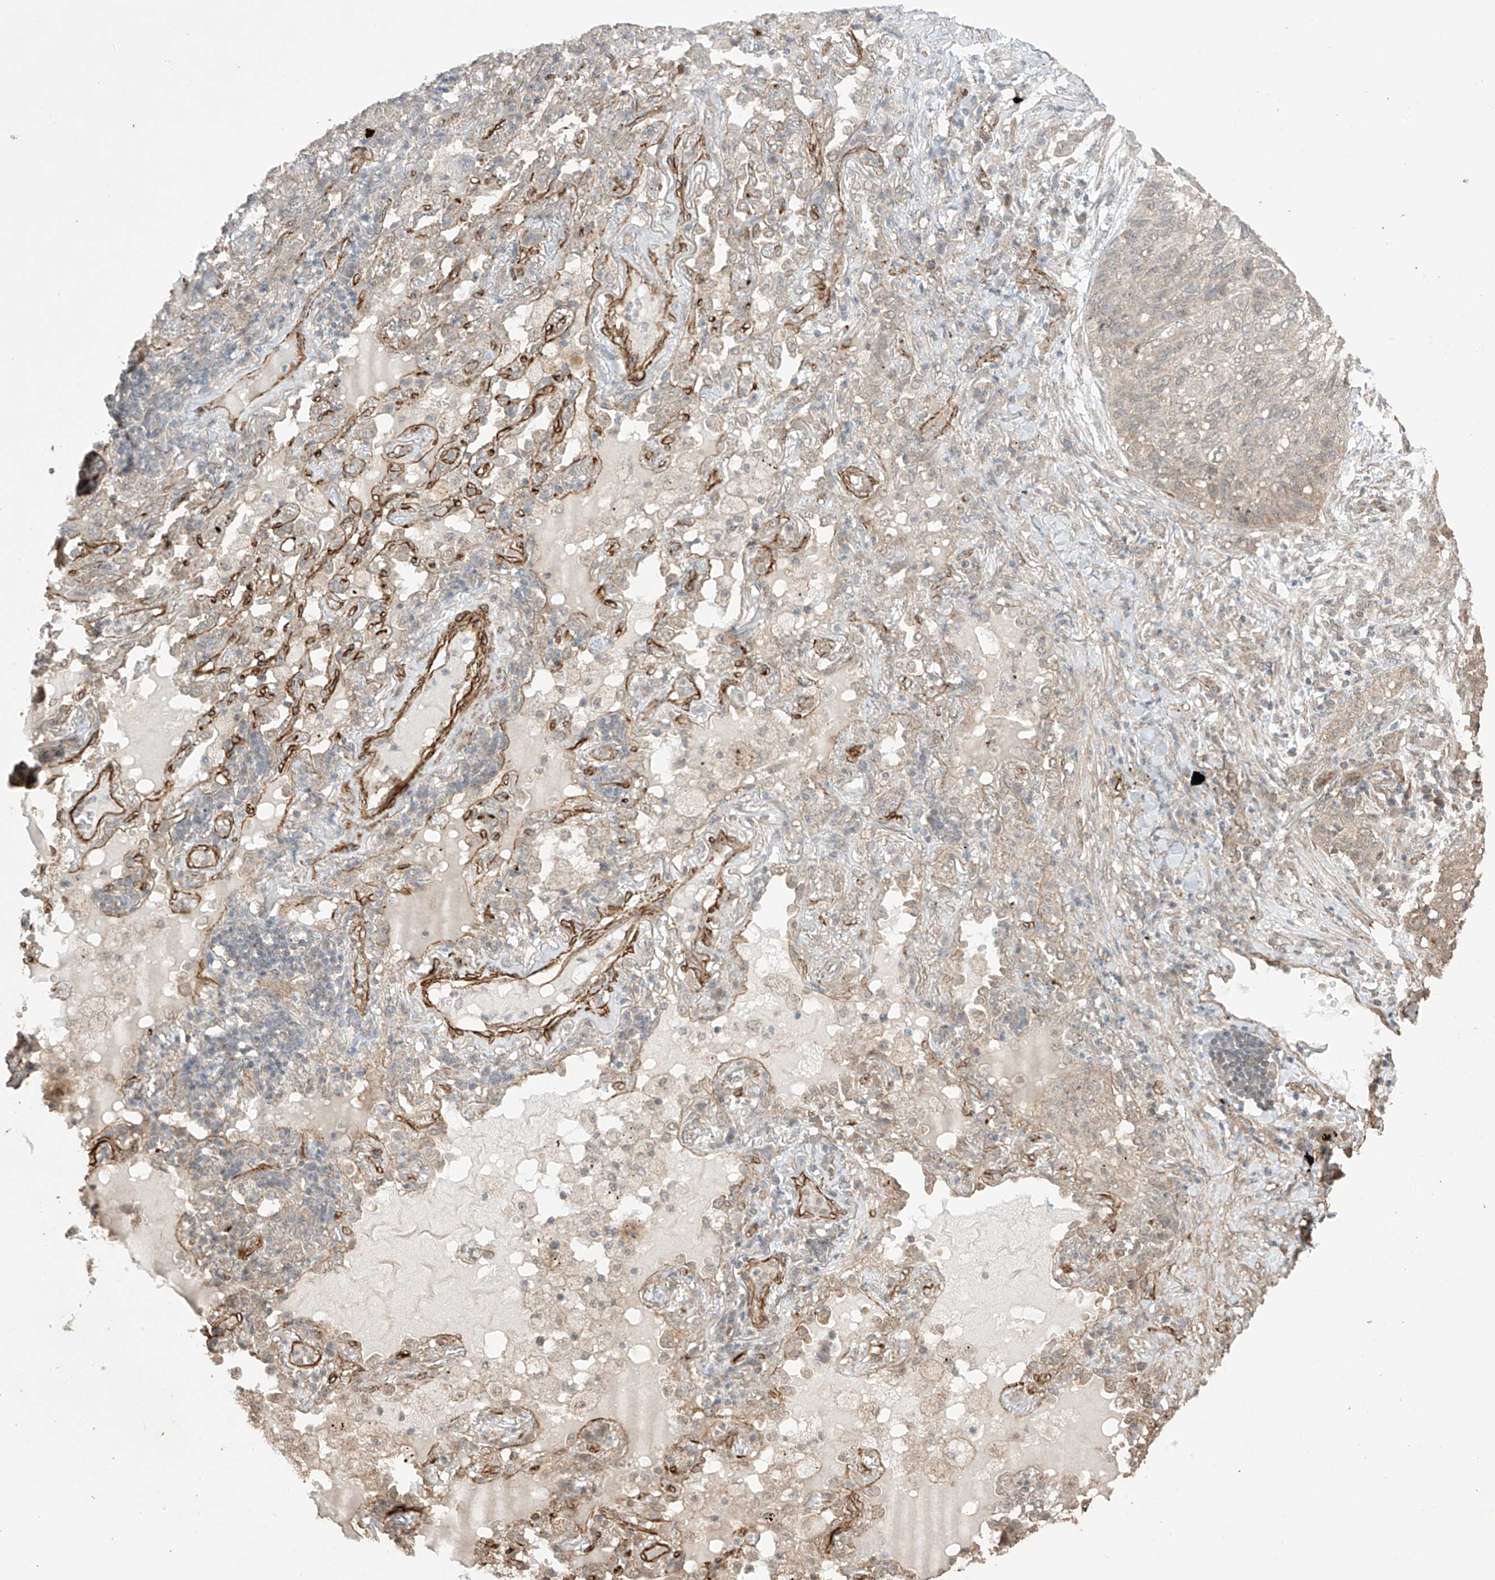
{"staining": {"intensity": "weak", "quantity": "<25%", "location": "cytoplasmic/membranous"}, "tissue": "lung cancer", "cell_type": "Tumor cells", "image_type": "cancer", "snomed": [{"axis": "morphology", "description": "Squamous cell carcinoma, NOS"}, {"axis": "topography", "description": "Lung"}], "caption": "The image exhibits no staining of tumor cells in lung squamous cell carcinoma.", "gene": "TTLL5", "patient": {"sex": "female", "age": 63}}